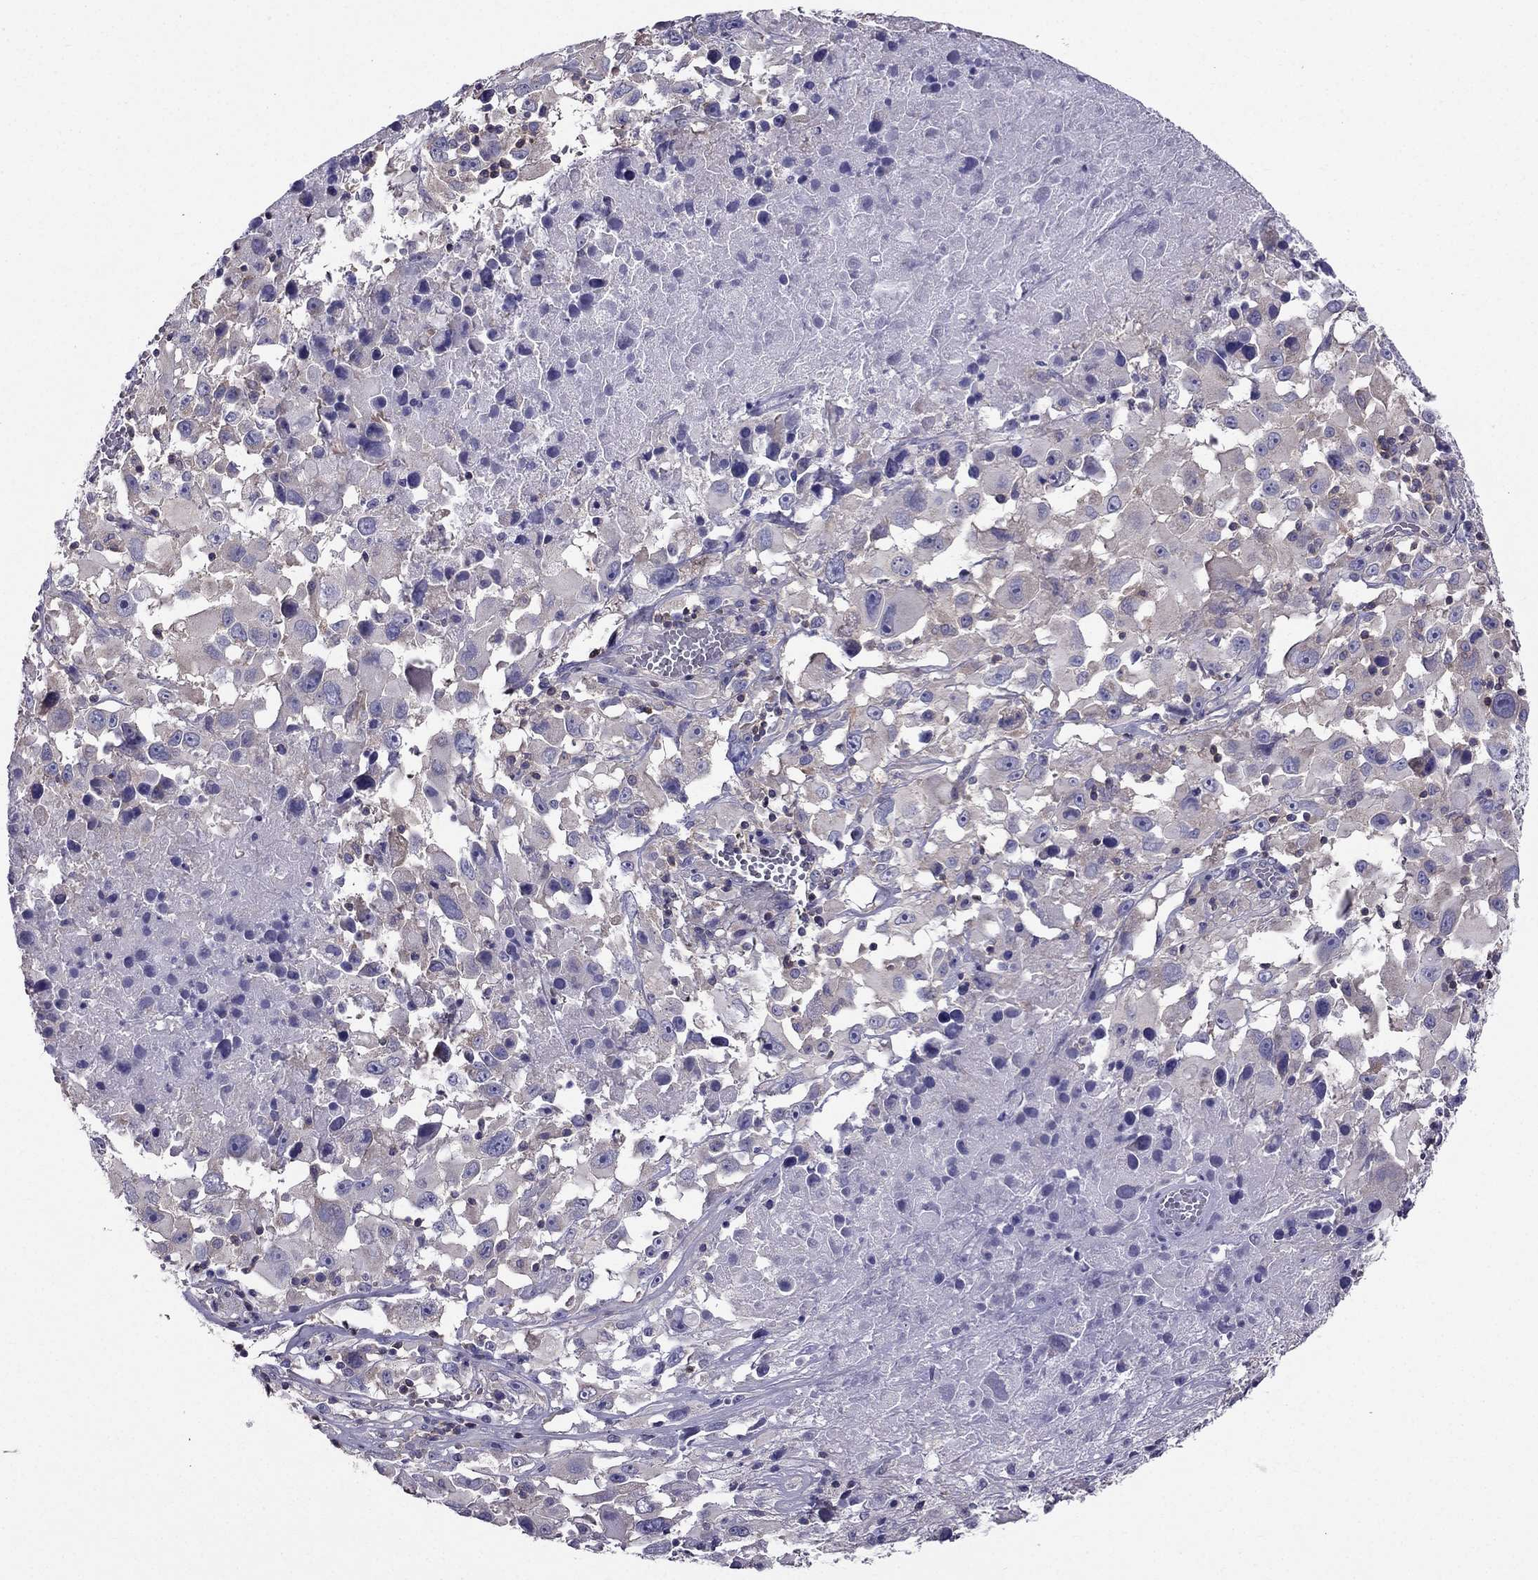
{"staining": {"intensity": "negative", "quantity": "none", "location": "none"}, "tissue": "melanoma", "cell_type": "Tumor cells", "image_type": "cancer", "snomed": [{"axis": "morphology", "description": "Malignant melanoma, Metastatic site"}, {"axis": "topography", "description": "Soft tissue"}], "caption": "DAB immunohistochemical staining of malignant melanoma (metastatic site) shows no significant expression in tumor cells.", "gene": "AAK1", "patient": {"sex": "male", "age": 50}}